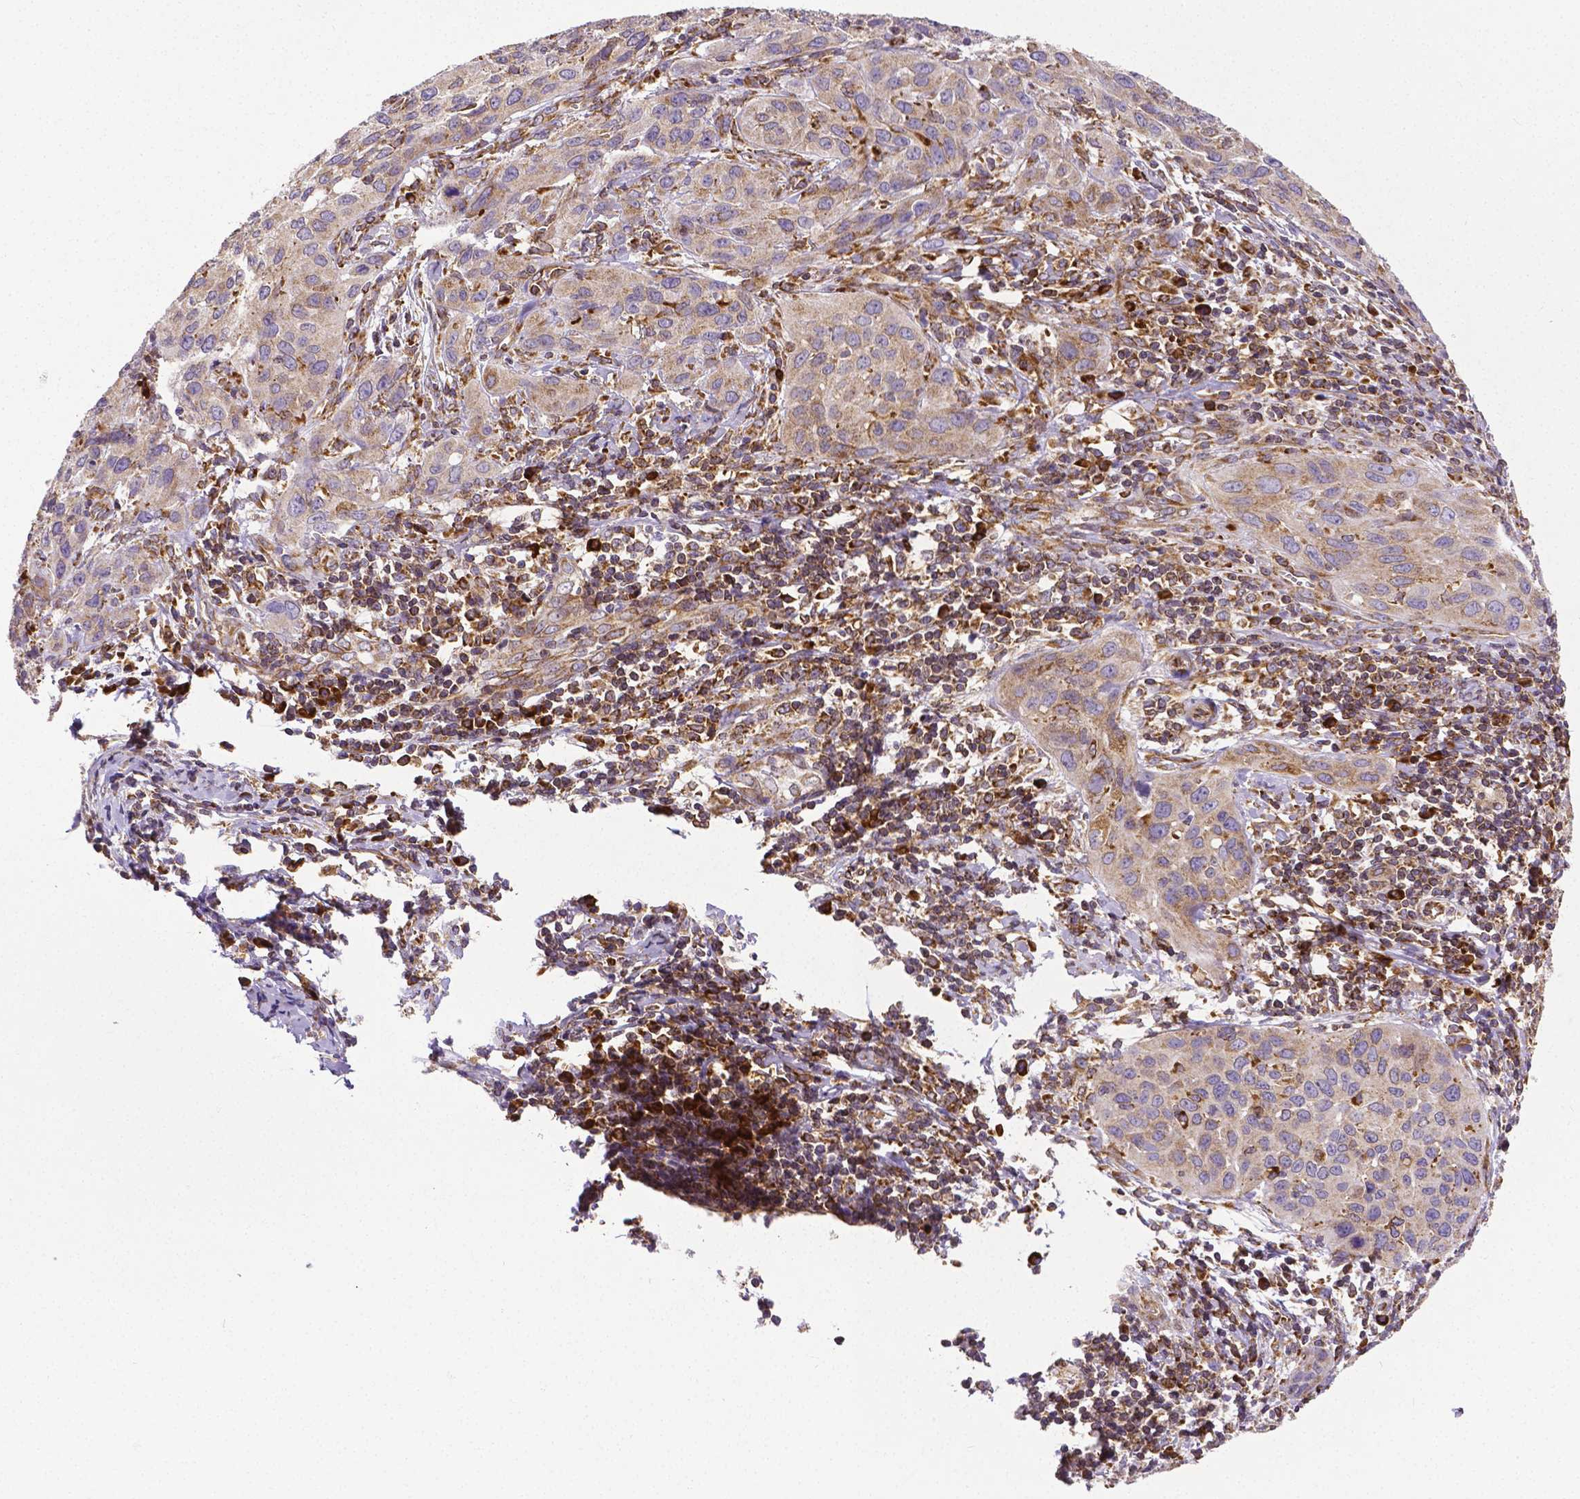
{"staining": {"intensity": "moderate", "quantity": "25%-75%", "location": "cytoplasmic/membranous"}, "tissue": "cervical cancer", "cell_type": "Tumor cells", "image_type": "cancer", "snomed": [{"axis": "morphology", "description": "Normal tissue, NOS"}, {"axis": "morphology", "description": "Squamous cell carcinoma, NOS"}, {"axis": "topography", "description": "Cervix"}], "caption": "Brown immunohistochemical staining in cervical squamous cell carcinoma reveals moderate cytoplasmic/membranous staining in about 25%-75% of tumor cells. (DAB (3,3'-diaminobenzidine) IHC with brightfield microscopy, high magnification).", "gene": "MTDH", "patient": {"sex": "female", "age": 51}}